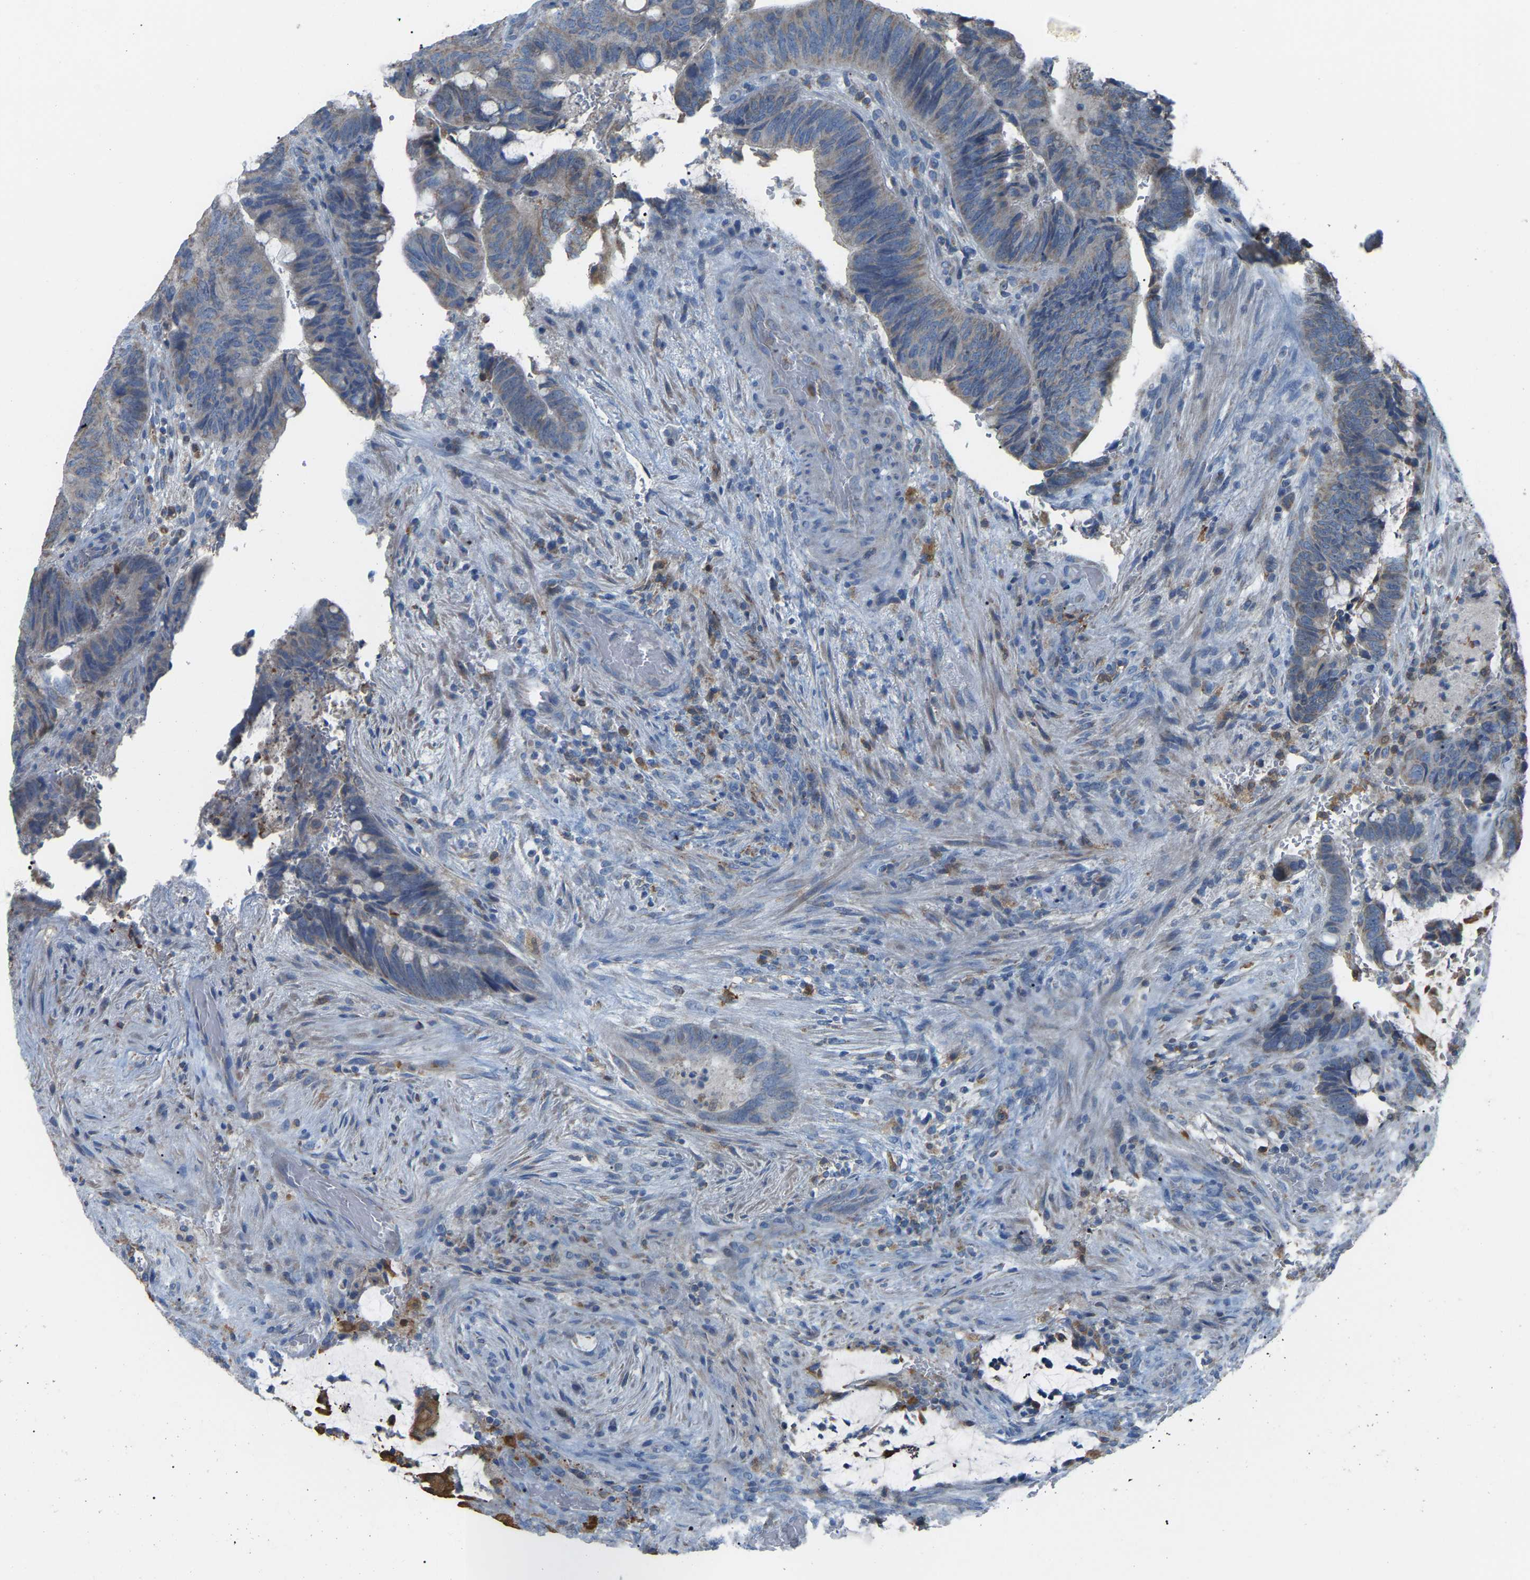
{"staining": {"intensity": "weak", "quantity": "<25%", "location": "cytoplasmic/membranous"}, "tissue": "colorectal cancer", "cell_type": "Tumor cells", "image_type": "cancer", "snomed": [{"axis": "morphology", "description": "Normal tissue, NOS"}, {"axis": "morphology", "description": "Adenocarcinoma, NOS"}, {"axis": "topography", "description": "Rectum"}, {"axis": "topography", "description": "Peripheral nerve tissue"}], "caption": "Photomicrograph shows no significant protein positivity in tumor cells of colorectal adenocarcinoma.", "gene": "CROT", "patient": {"sex": "male", "age": 92}}